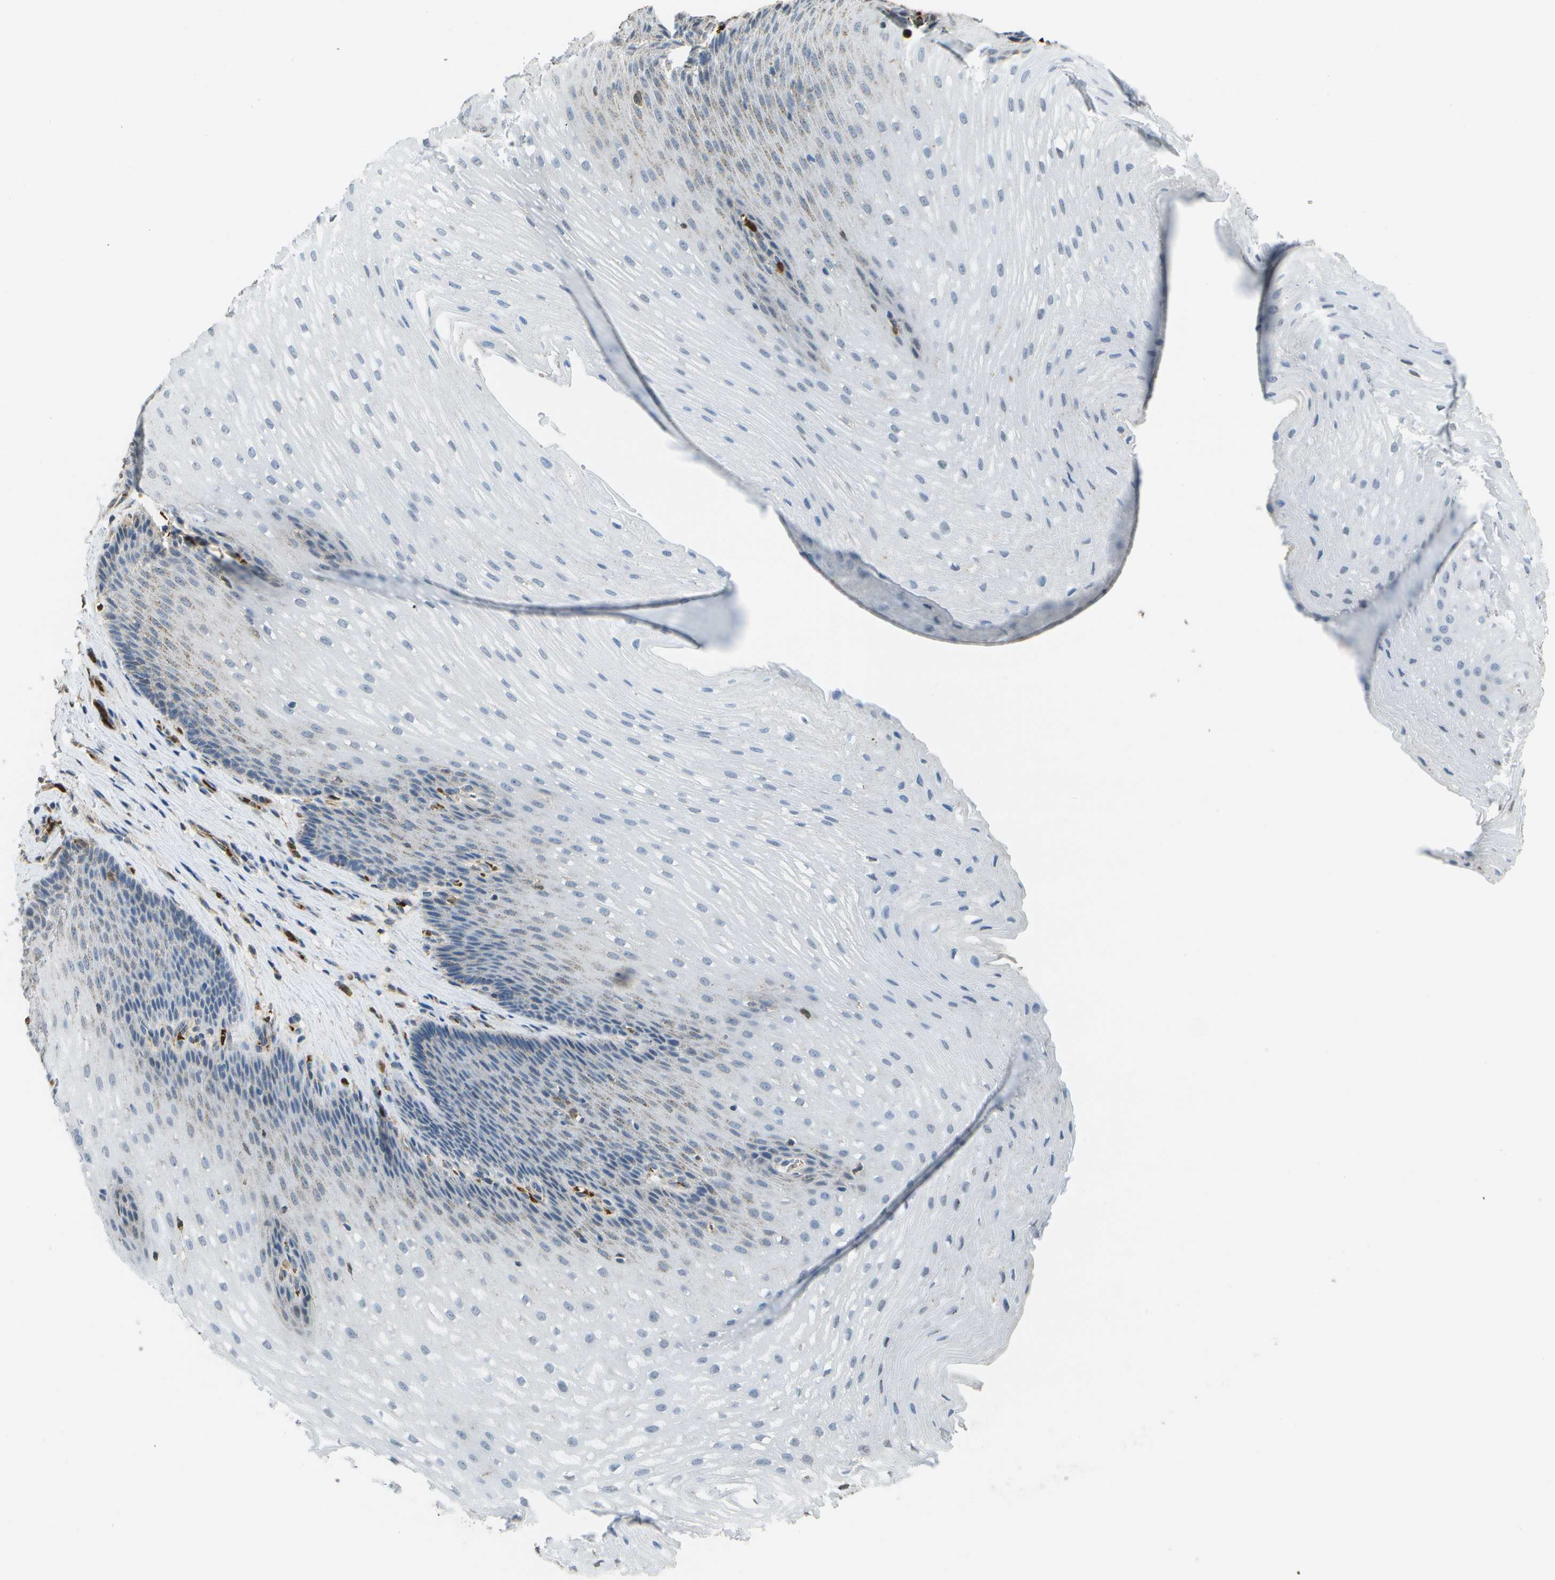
{"staining": {"intensity": "negative", "quantity": "none", "location": "none"}, "tissue": "esophagus", "cell_type": "Squamous epithelial cells", "image_type": "normal", "snomed": [{"axis": "morphology", "description": "Normal tissue, NOS"}, {"axis": "topography", "description": "Esophagus"}], "caption": "A high-resolution photomicrograph shows immunohistochemistry (IHC) staining of normal esophagus, which exhibits no significant positivity in squamous epithelial cells.", "gene": "CACHD1", "patient": {"sex": "male", "age": 48}}